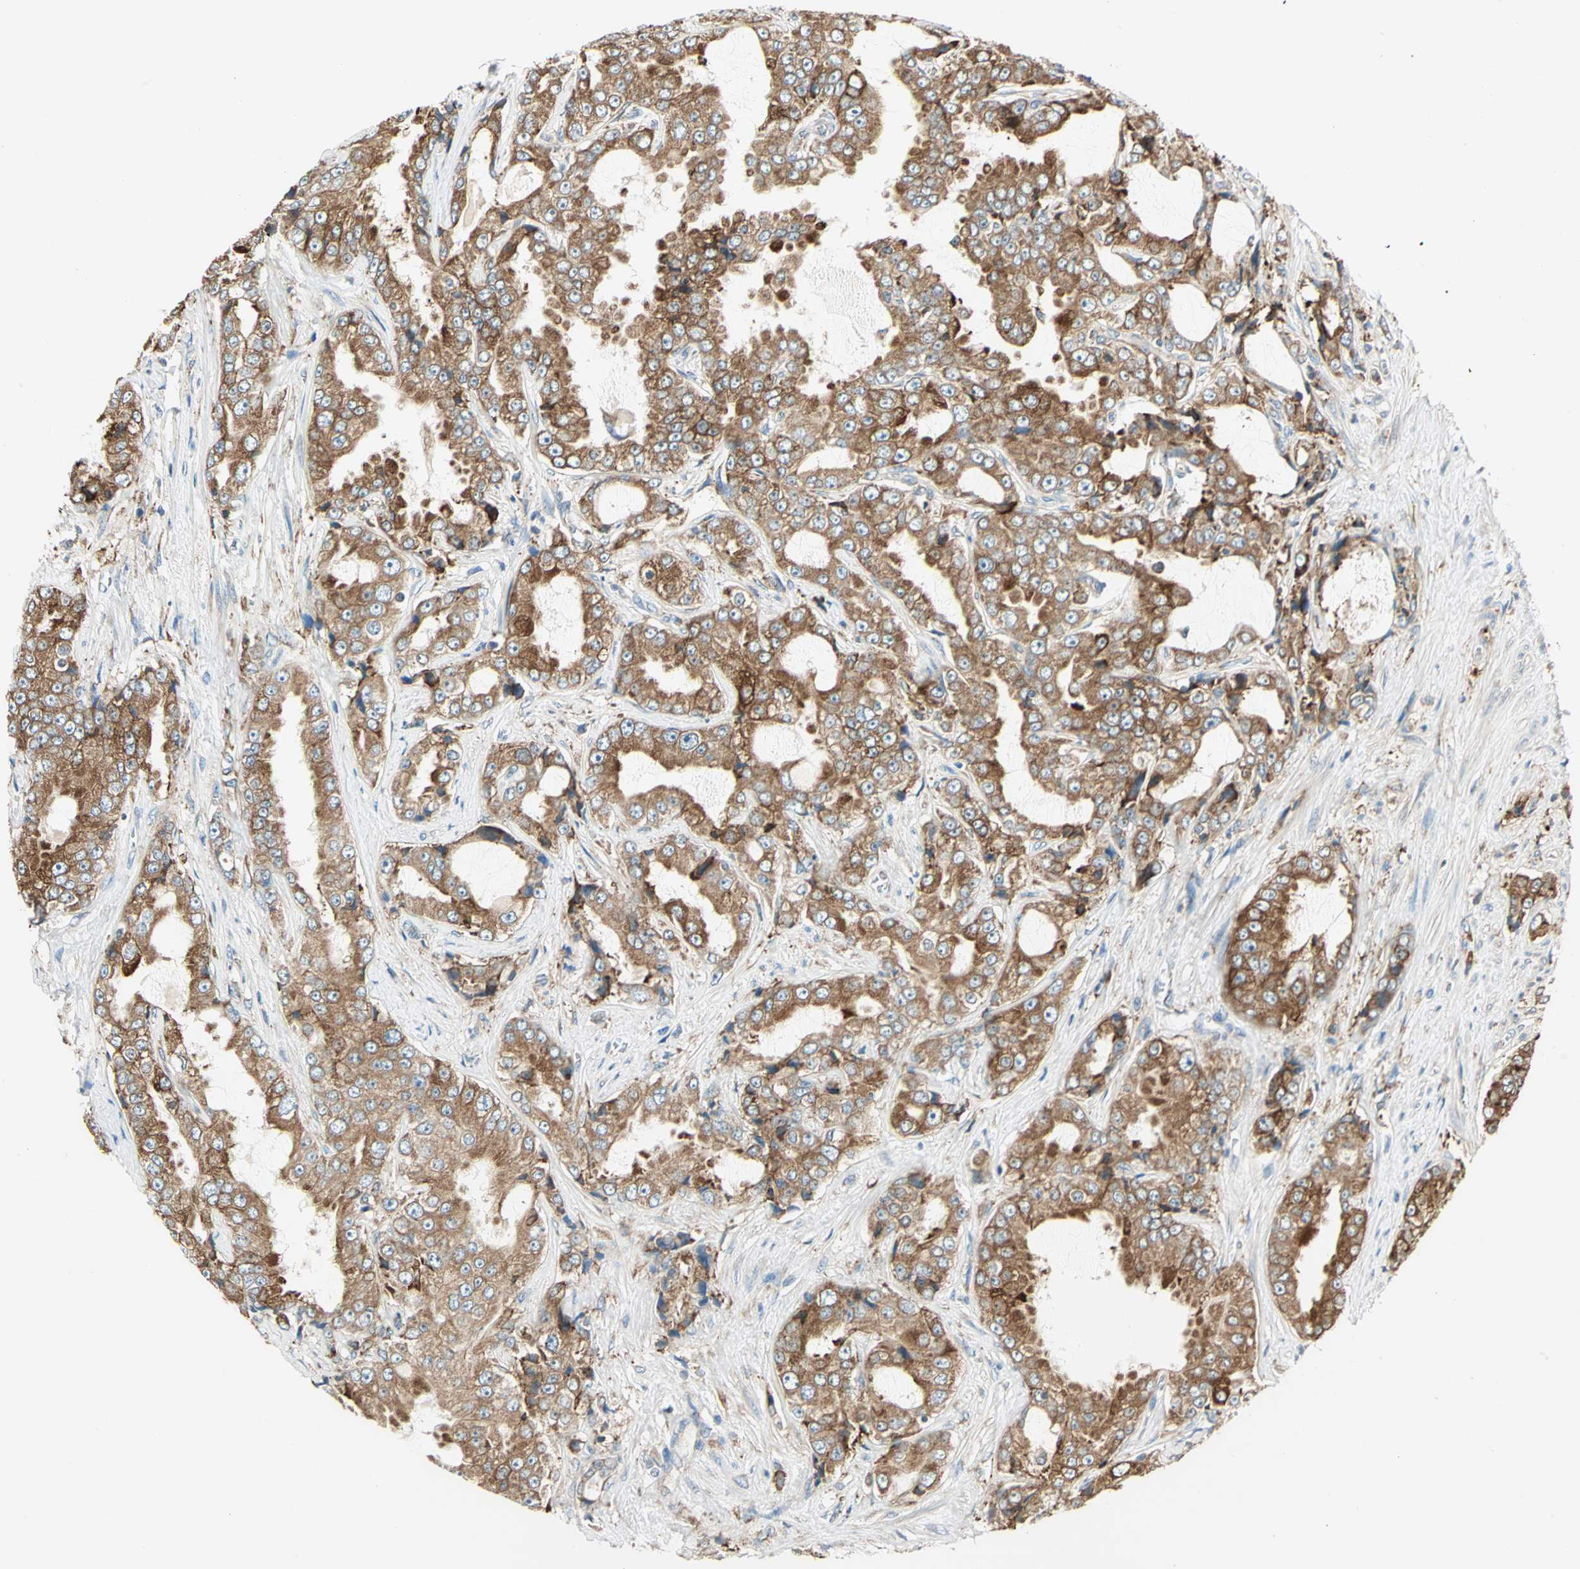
{"staining": {"intensity": "moderate", "quantity": ">75%", "location": "cytoplasmic/membranous"}, "tissue": "prostate cancer", "cell_type": "Tumor cells", "image_type": "cancer", "snomed": [{"axis": "morphology", "description": "Adenocarcinoma, High grade"}, {"axis": "topography", "description": "Prostate"}], "caption": "Immunohistochemistry (IHC) of prostate high-grade adenocarcinoma demonstrates medium levels of moderate cytoplasmic/membranous staining in about >75% of tumor cells.", "gene": "PDIA4", "patient": {"sex": "male", "age": 73}}